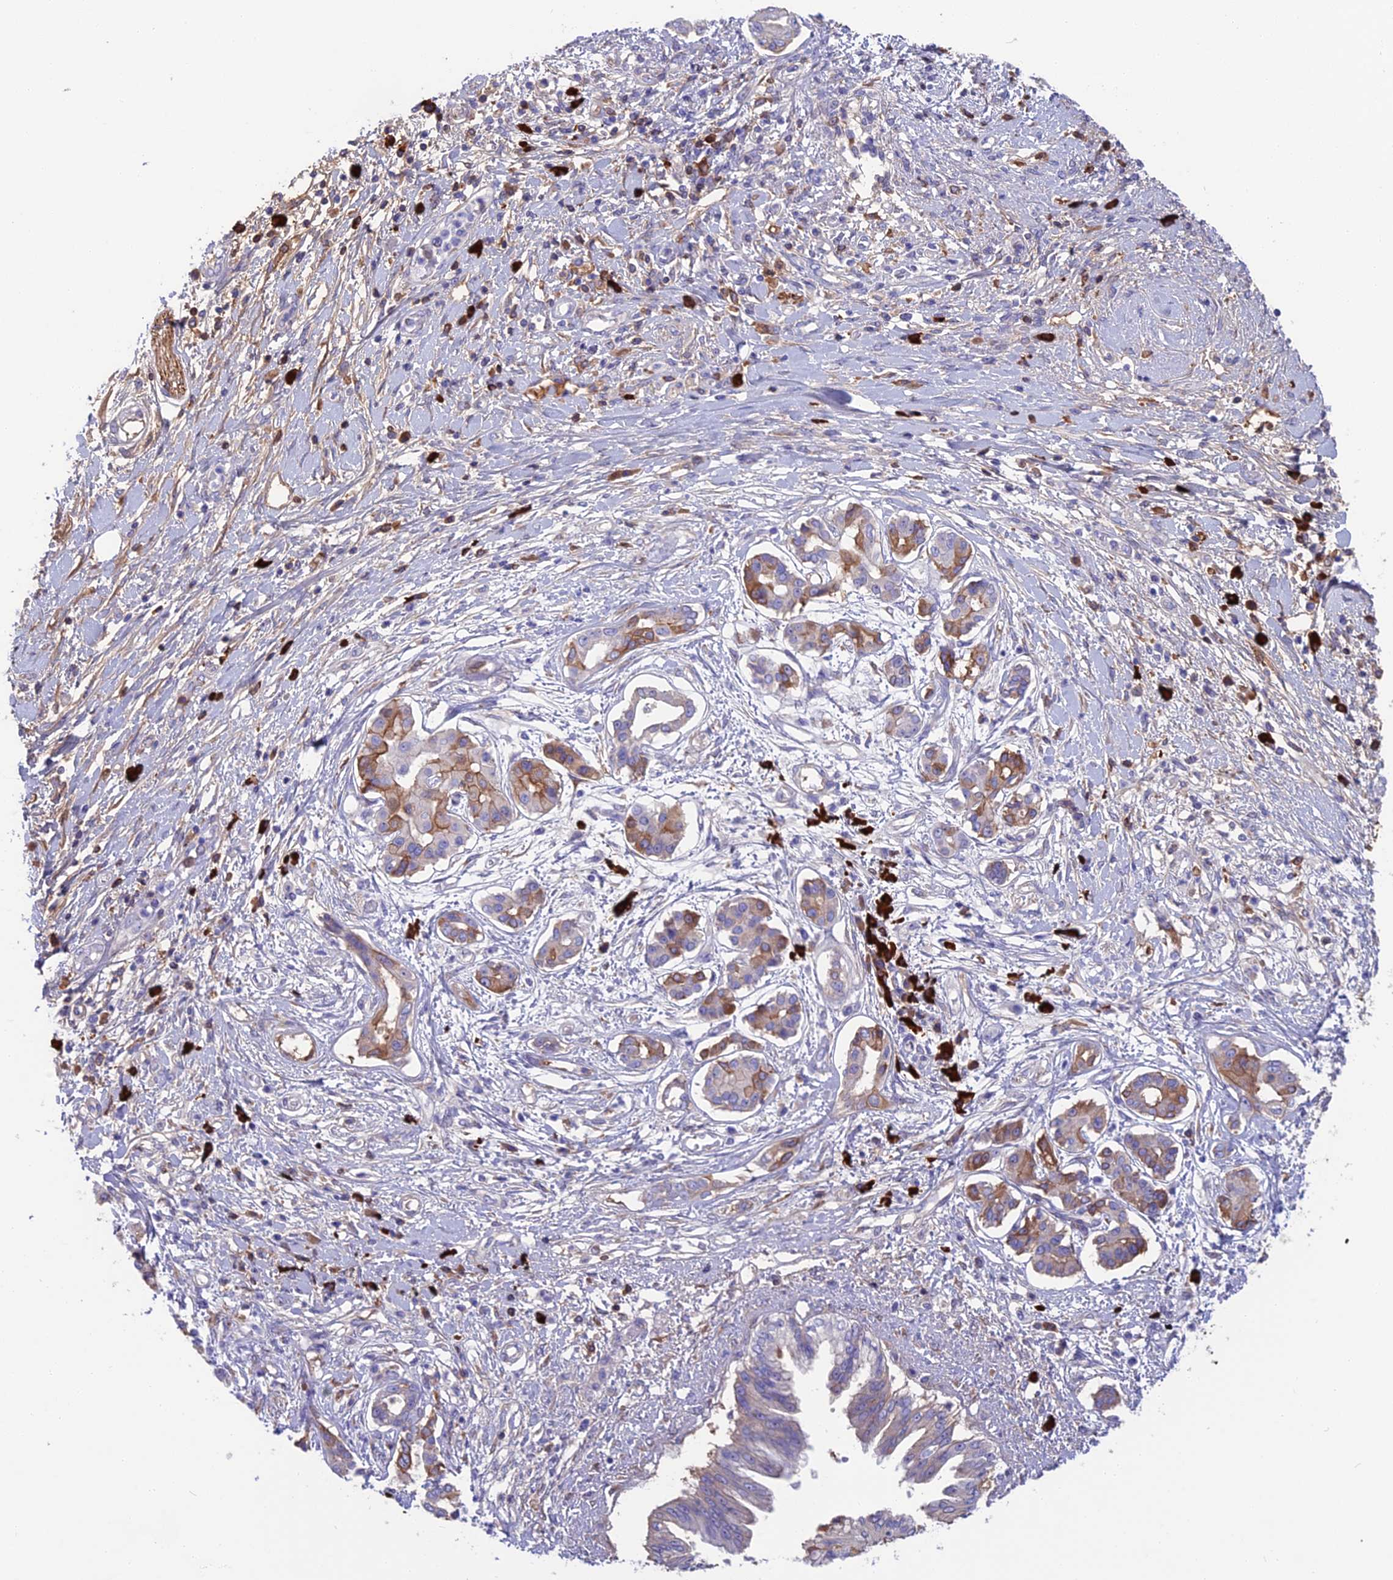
{"staining": {"intensity": "moderate", "quantity": "<25%", "location": "cytoplasmic/membranous"}, "tissue": "pancreatic cancer", "cell_type": "Tumor cells", "image_type": "cancer", "snomed": [{"axis": "morphology", "description": "Adenocarcinoma, NOS"}, {"axis": "topography", "description": "Pancreas"}], "caption": "The immunohistochemical stain highlights moderate cytoplasmic/membranous positivity in tumor cells of pancreatic adenocarcinoma tissue. (IHC, brightfield microscopy, high magnification).", "gene": "SNAP91", "patient": {"sex": "female", "age": 56}}